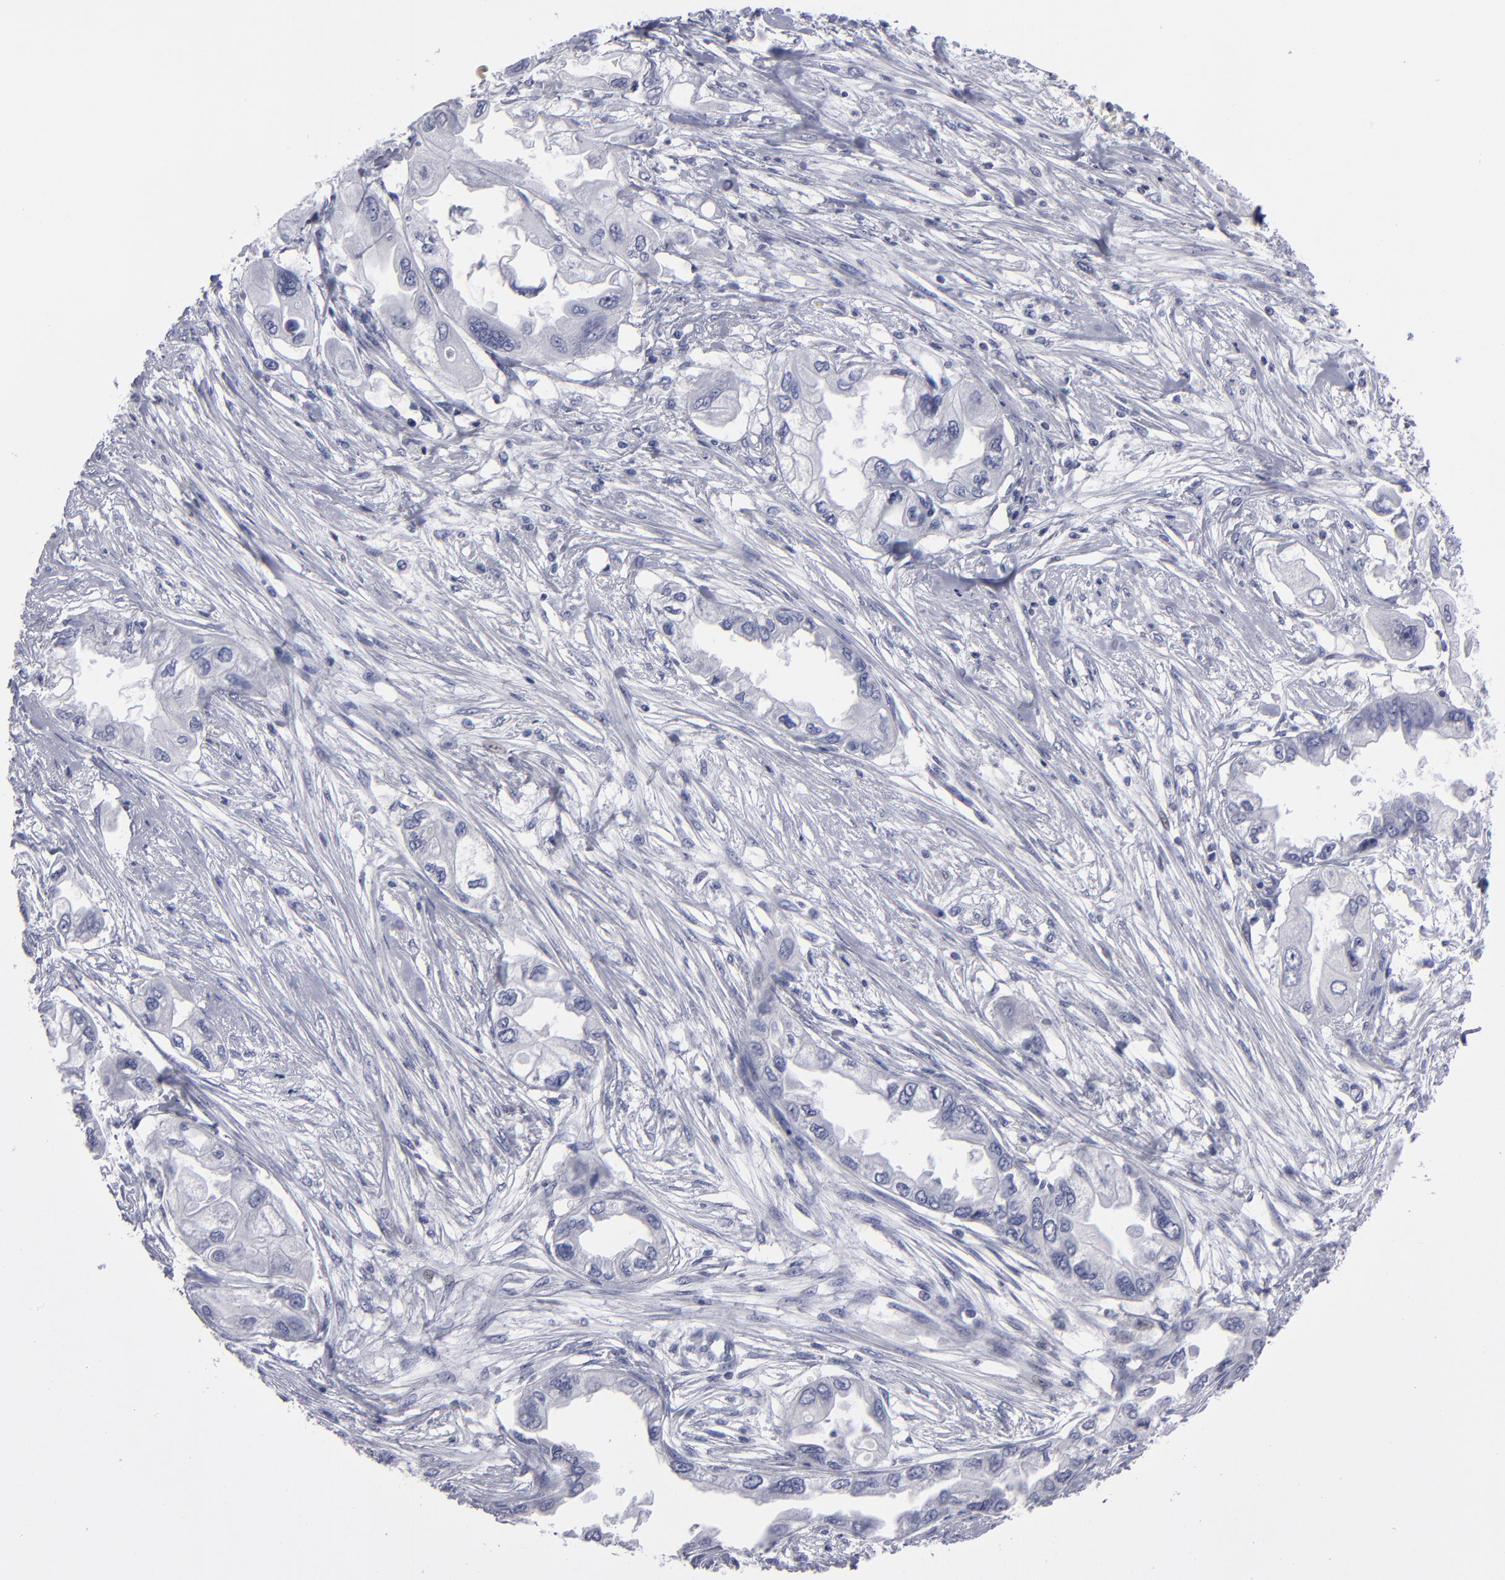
{"staining": {"intensity": "negative", "quantity": "none", "location": "none"}, "tissue": "endometrial cancer", "cell_type": "Tumor cells", "image_type": "cancer", "snomed": [{"axis": "morphology", "description": "Adenocarcinoma, NOS"}, {"axis": "topography", "description": "Endometrium"}], "caption": "A high-resolution histopathology image shows immunohistochemistry (IHC) staining of endometrial cancer (adenocarcinoma), which shows no significant staining in tumor cells. (Brightfield microscopy of DAB immunohistochemistry at high magnification).", "gene": "CADM3", "patient": {"sex": "female", "age": 67}}